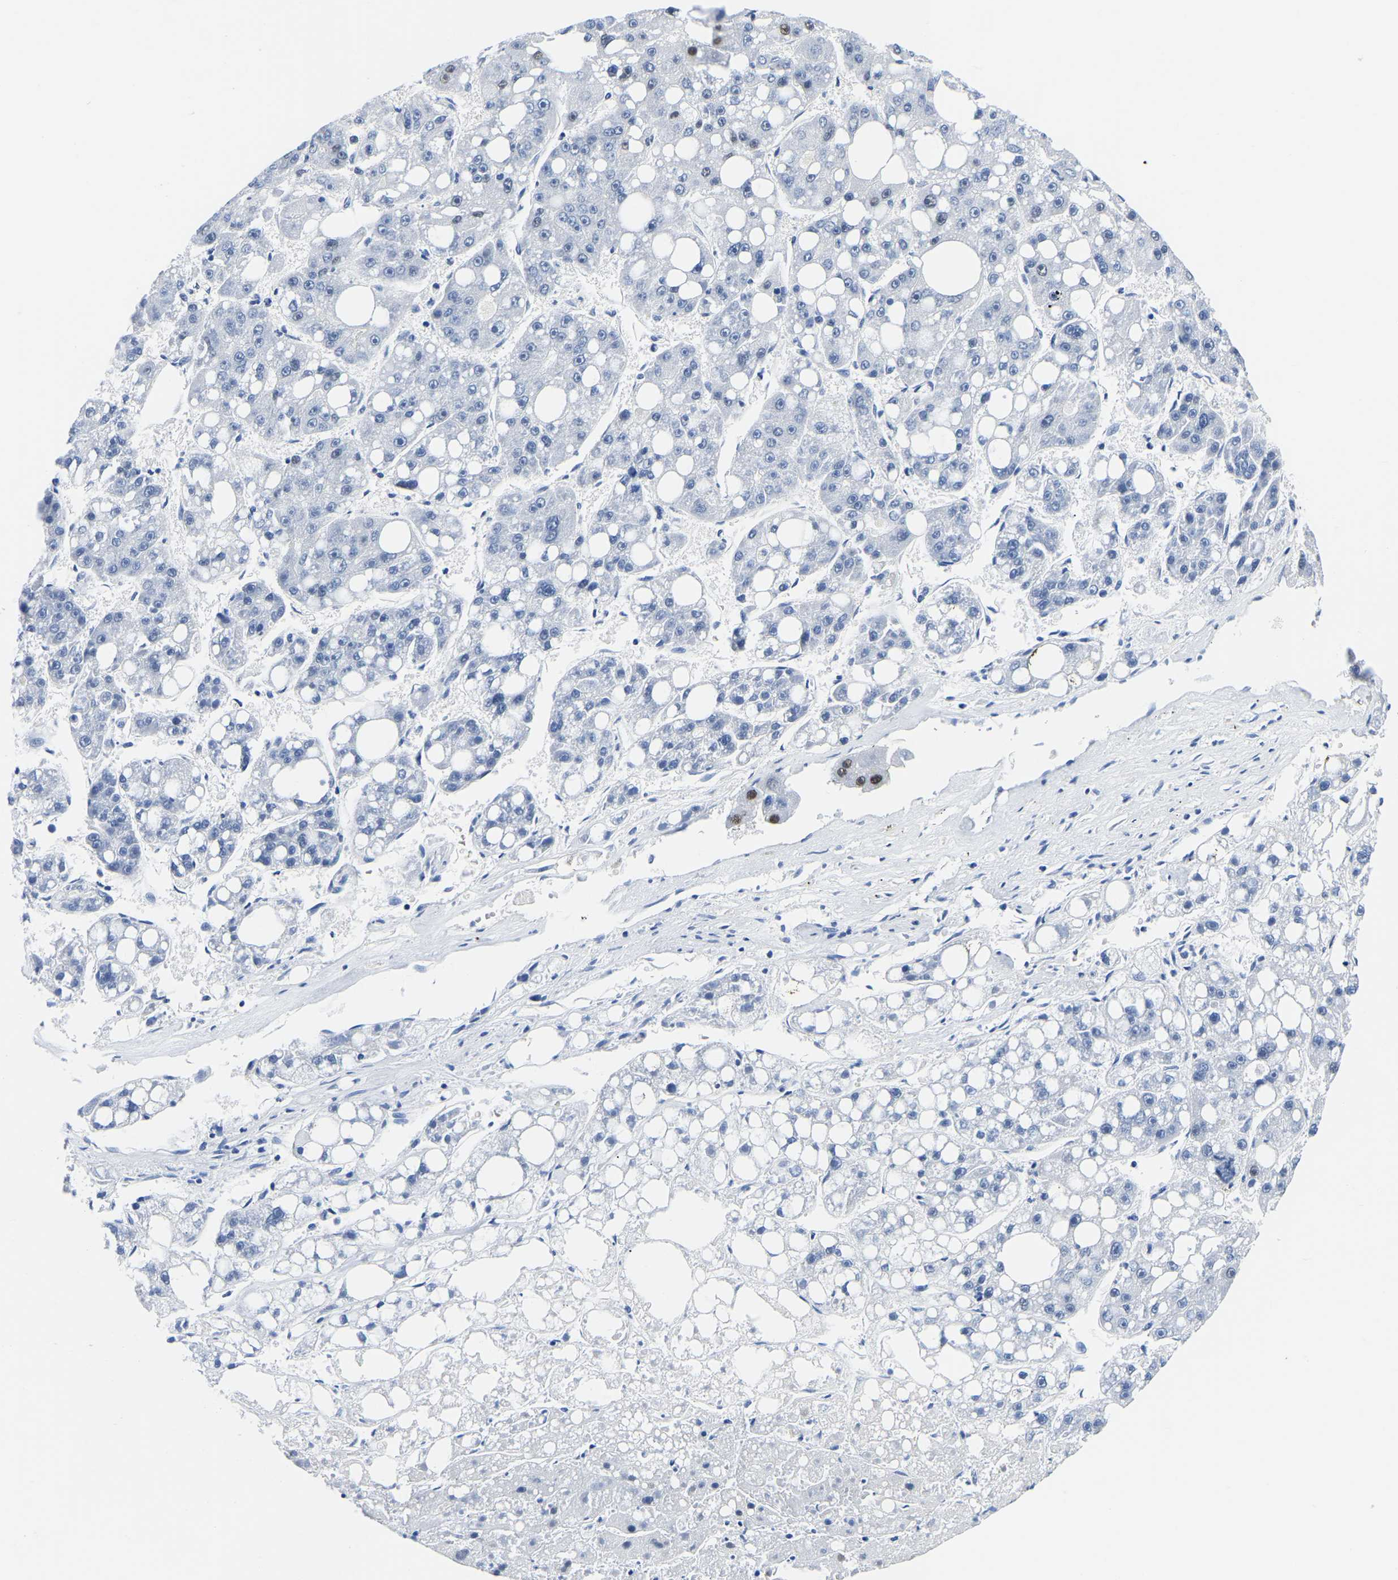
{"staining": {"intensity": "negative", "quantity": "none", "location": "none"}, "tissue": "liver cancer", "cell_type": "Tumor cells", "image_type": "cancer", "snomed": [{"axis": "morphology", "description": "Carcinoma, Hepatocellular, NOS"}, {"axis": "topography", "description": "Liver"}], "caption": "Image shows no significant protein staining in tumor cells of liver hepatocellular carcinoma.", "gene": "UBA1", "patient": {"sex": "female", "age": 61}}